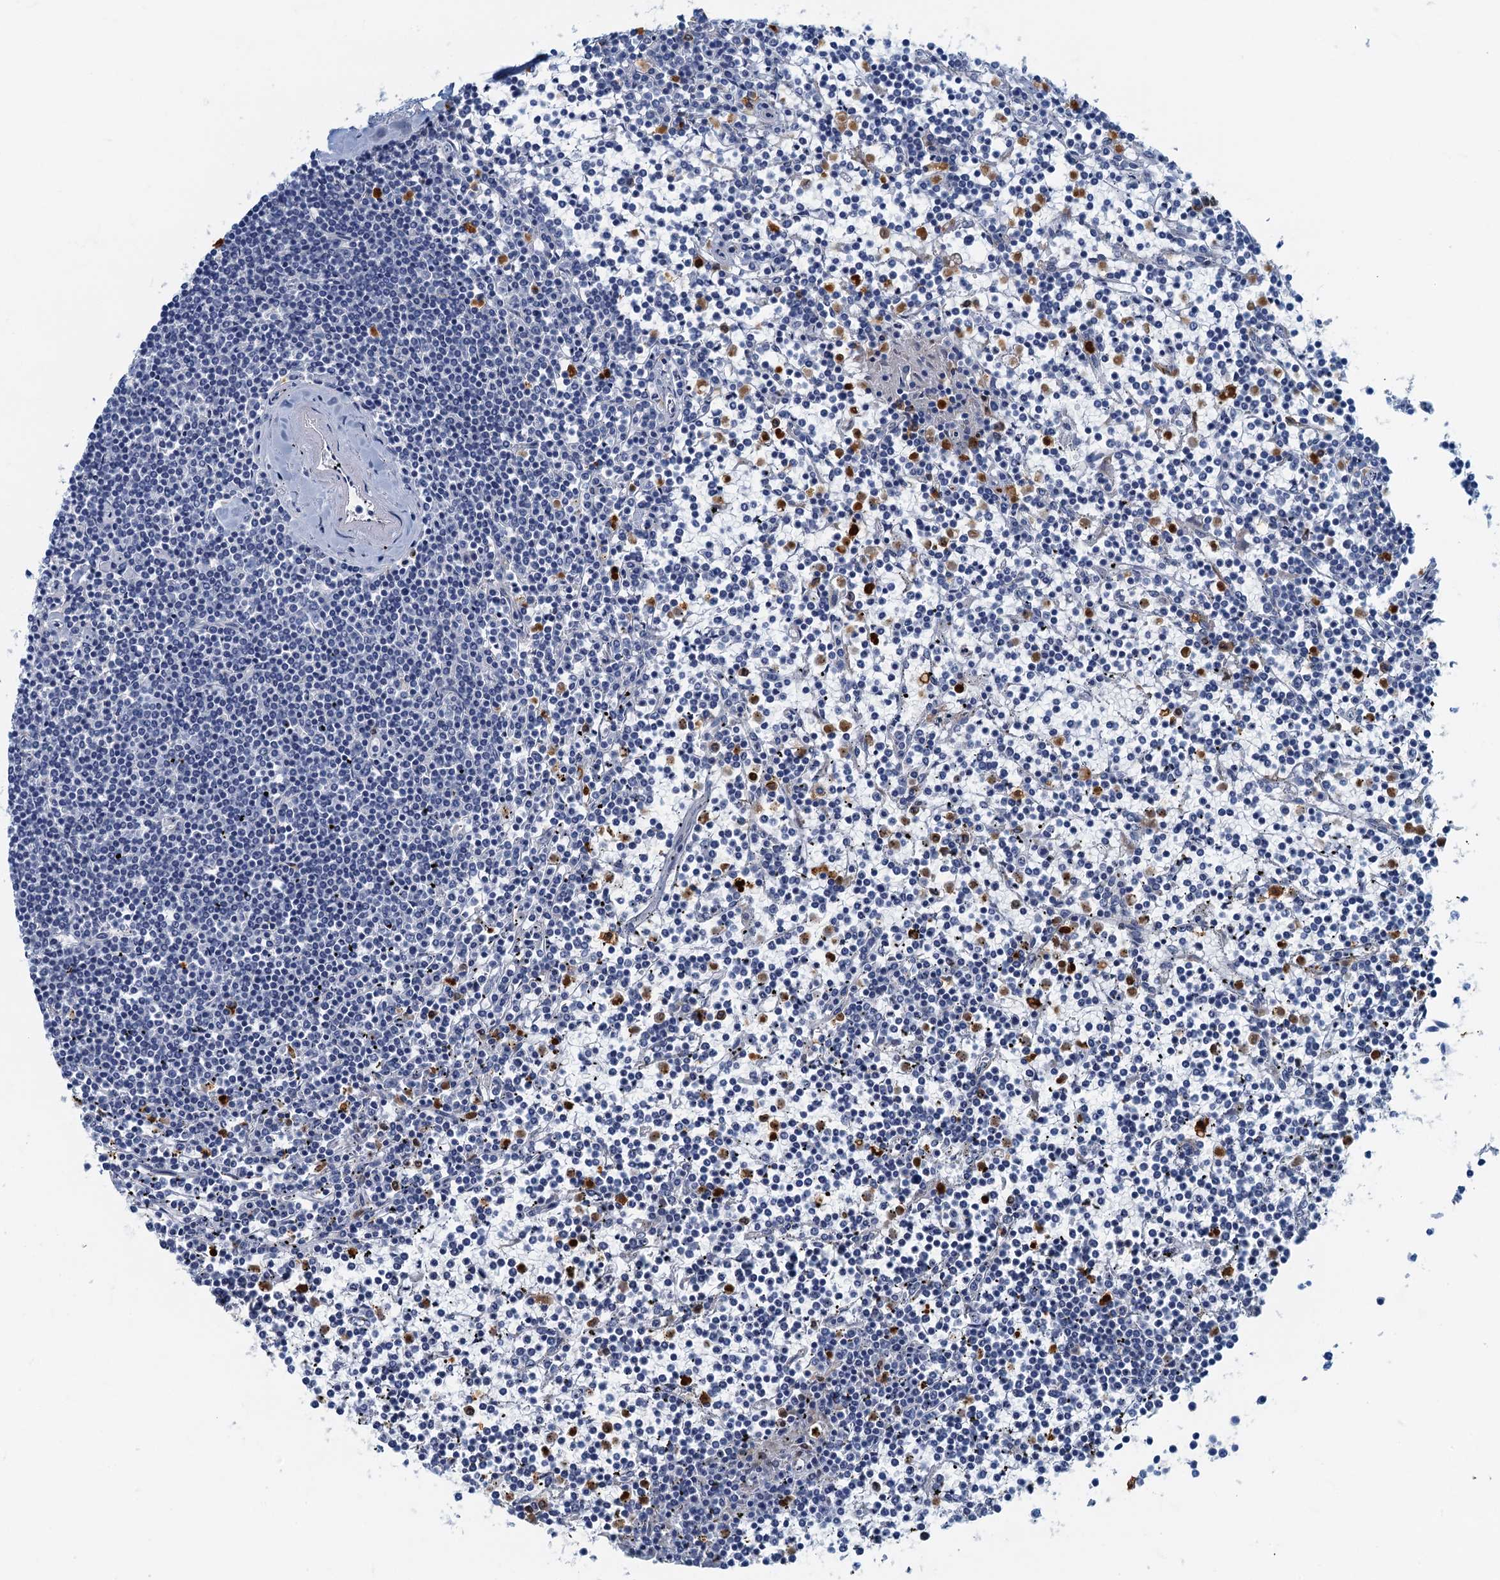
{"staining": {"intensity": "negative", "quantity": "none", "location": "none"}, "tissue": "lymphoma", "cell_type": "Tumor cells", "image_type": "cancer", "snomed": [{"axis": "morphology", "description": "Malignant lymphoma, non-Hodgkin's type, Low grade"}, {"axis": "topography", "description": "Spleen"}], "caption": "The photomicrograph displays no staining of tumor cells in malignant lymphoma, non-Hodgkin's type (low-grade). Nuclei are stained in blue.", "gene": "ANKDD1A", "patient": {"sex": "female", "age": 19}}